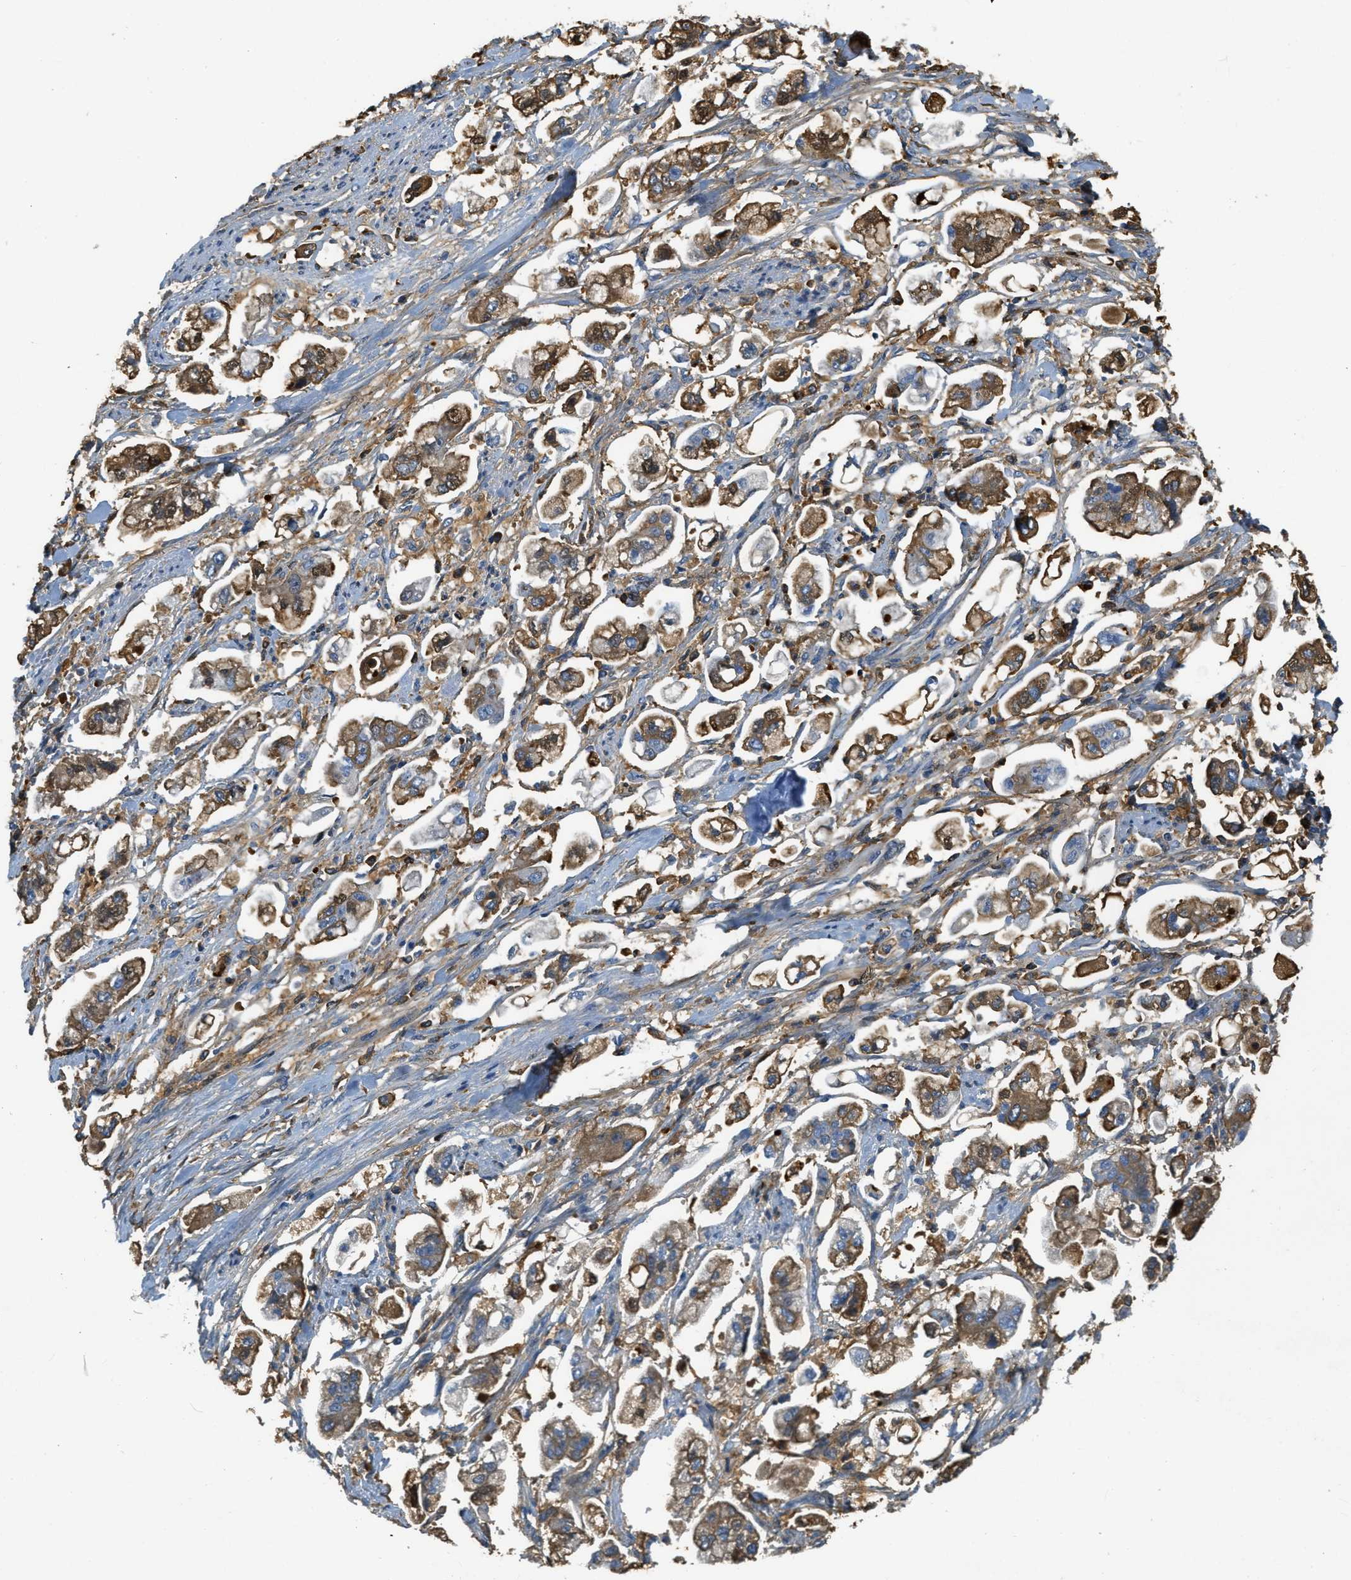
{"staining": {"intensity": "moderate", "quantity": ">75%", "location": "cytoplasmic/membranous"}, "tissue": "stomach cancer", "cell_type": "Tumor cells", "image_type": "cancer", "snomed": [{"axis": "morphology", "description": "Adenocarcinoma, NOS"}, {"axis": "topography", "description": "Stomach"}], "caption": "Immunohistochemistry of human stomach adenocarcinoma shows medium levels of moderate cytoplasmic/membranous staining in about >75% of tumor cells.", "gene": "PRTN3", "patient": {"sex": "male", "age": 62}}